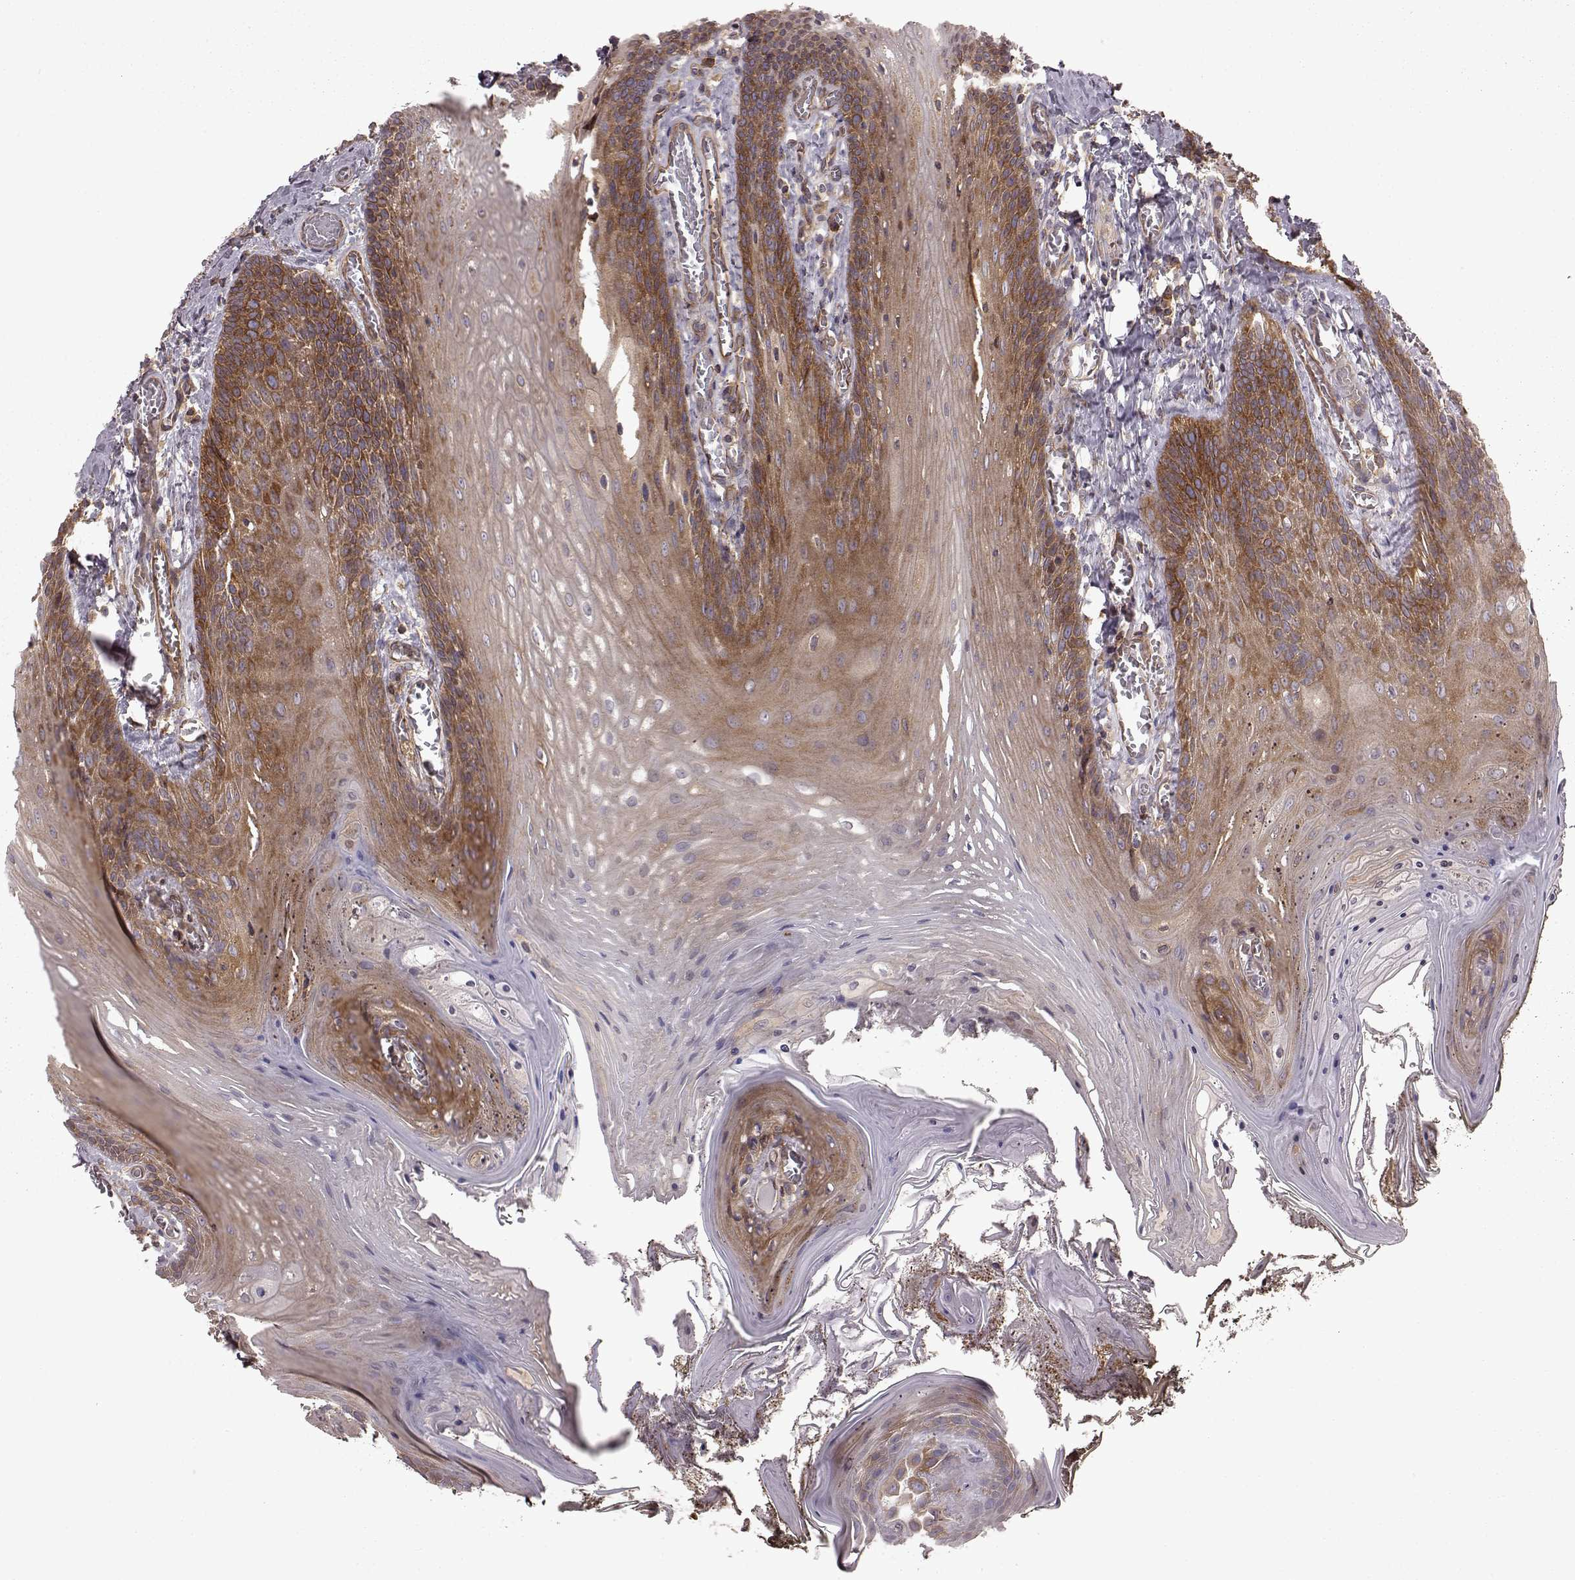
{"staining": {"intensity": "moderate", "quantity": "25%-75%", "location": "cytoplasmic/membranous"}, "tissue": "oral mucosa", "cell_type": "Squamous epithelial cells", "image_type": "normal", "snomed": [{"axis": "morphology", "description": "Normal tissue, NOS"}, {"axis": "topography", "description": "Oral tissue"}], "caption": "Protein expression analysis of benign oral mucosa reveals moderate cytoplasmic/membranous positivity in about 25%-75% of squamous epithelial cells. Using DAB (3,3'-diaminobenzidine) (brown) and hematoxylin (blue) stains, captured at high magnification using brightfield microscopy.", "gene": "RABGAP1", "patient": {"sex": "male", "age": 9}}